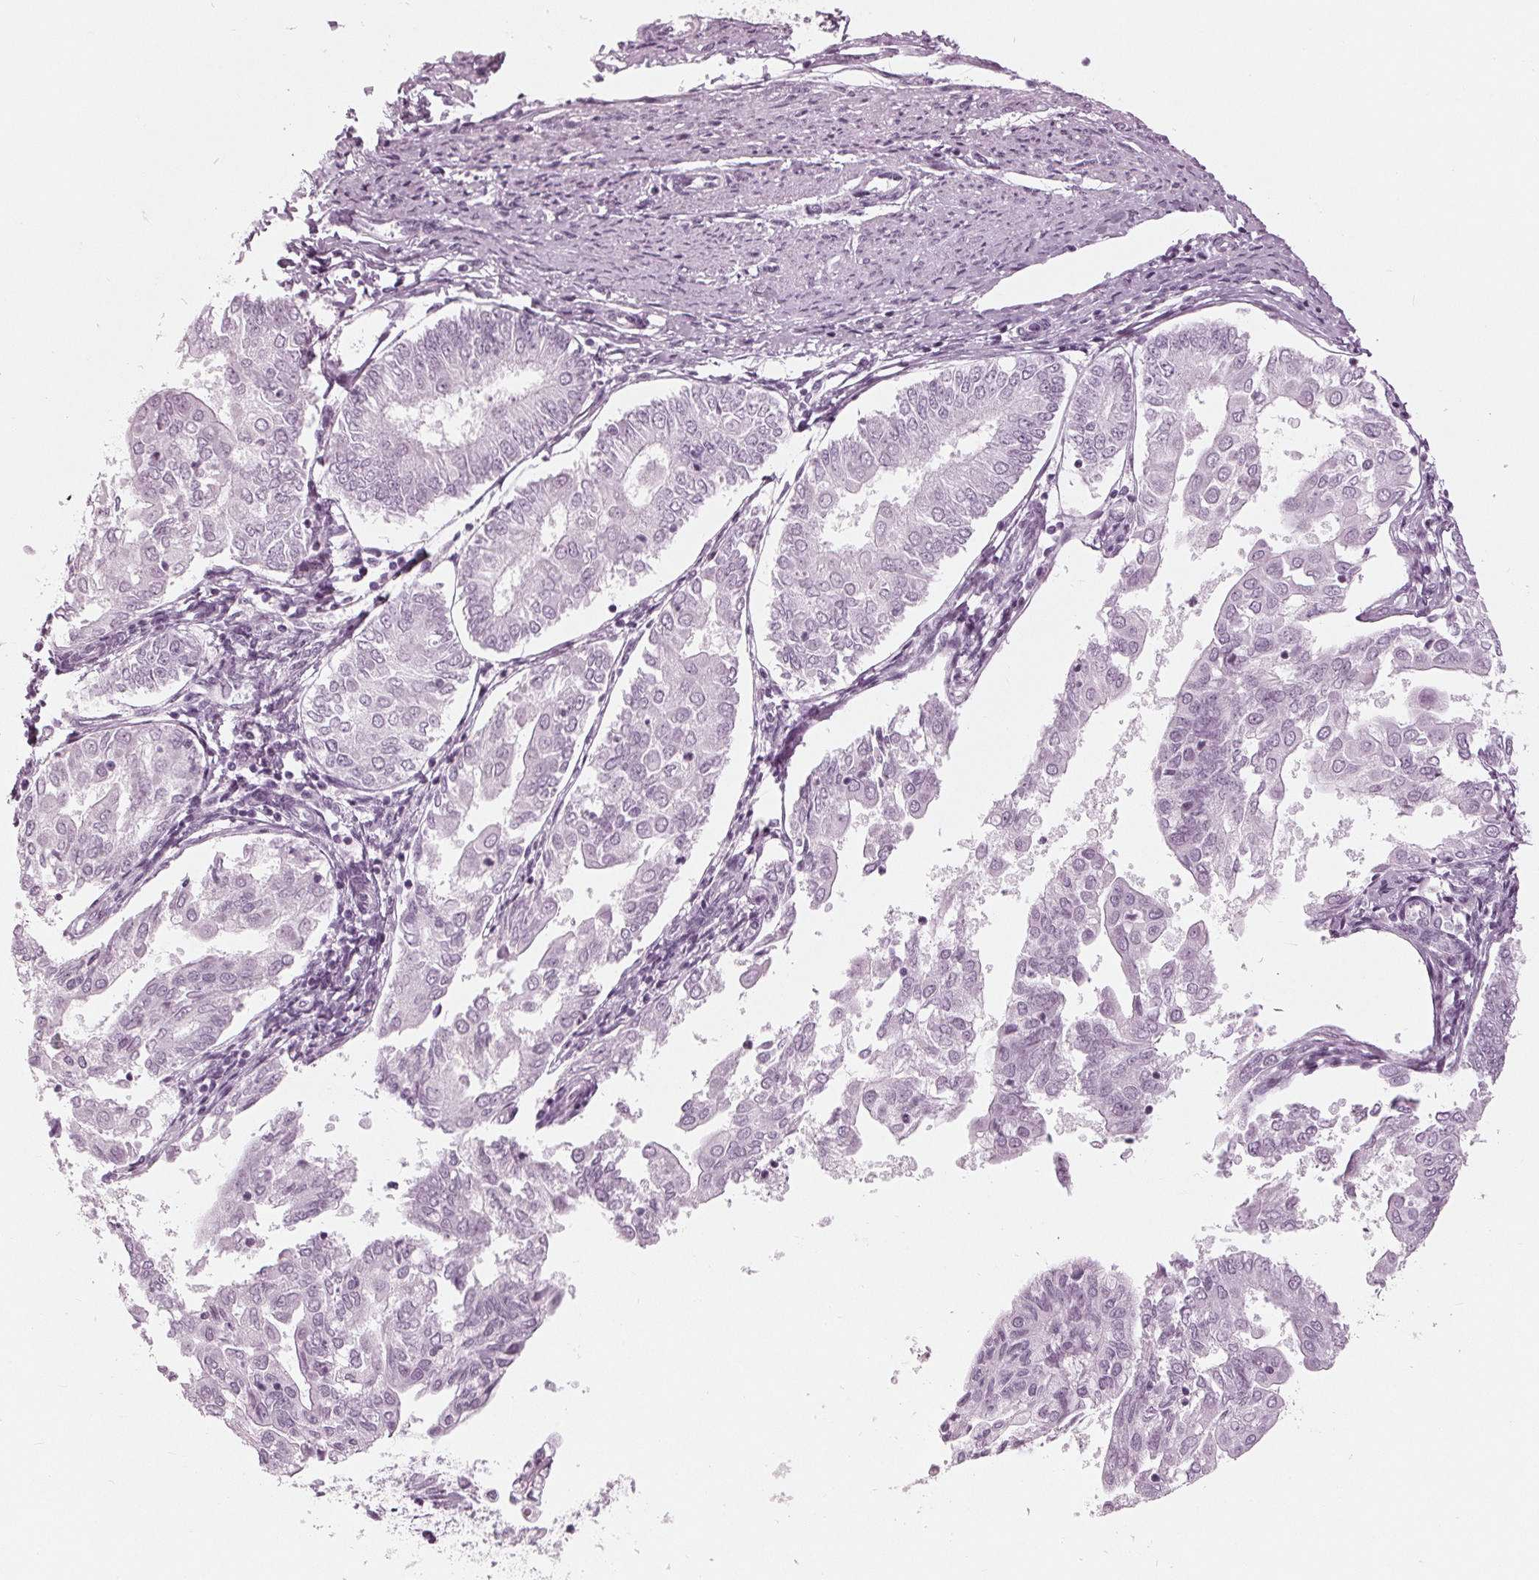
{"staining": {"intensity": "negative", "quantity": "none", "location": "none"}, "tissue": "endometrial cancer", "cell_type": "Tumor cells", "image_type": "cancer", "snomed": [{"axis": "morphology", "description": "Adenocarcinoma, NOS"}, {"axis": "topography", "description": "Endometrium"}], "caption": "Tumor cells show no significant protein positivity in endometrial cancer.", "gene": "KRT28", "patient": {"sex": "female", "age": 68}}